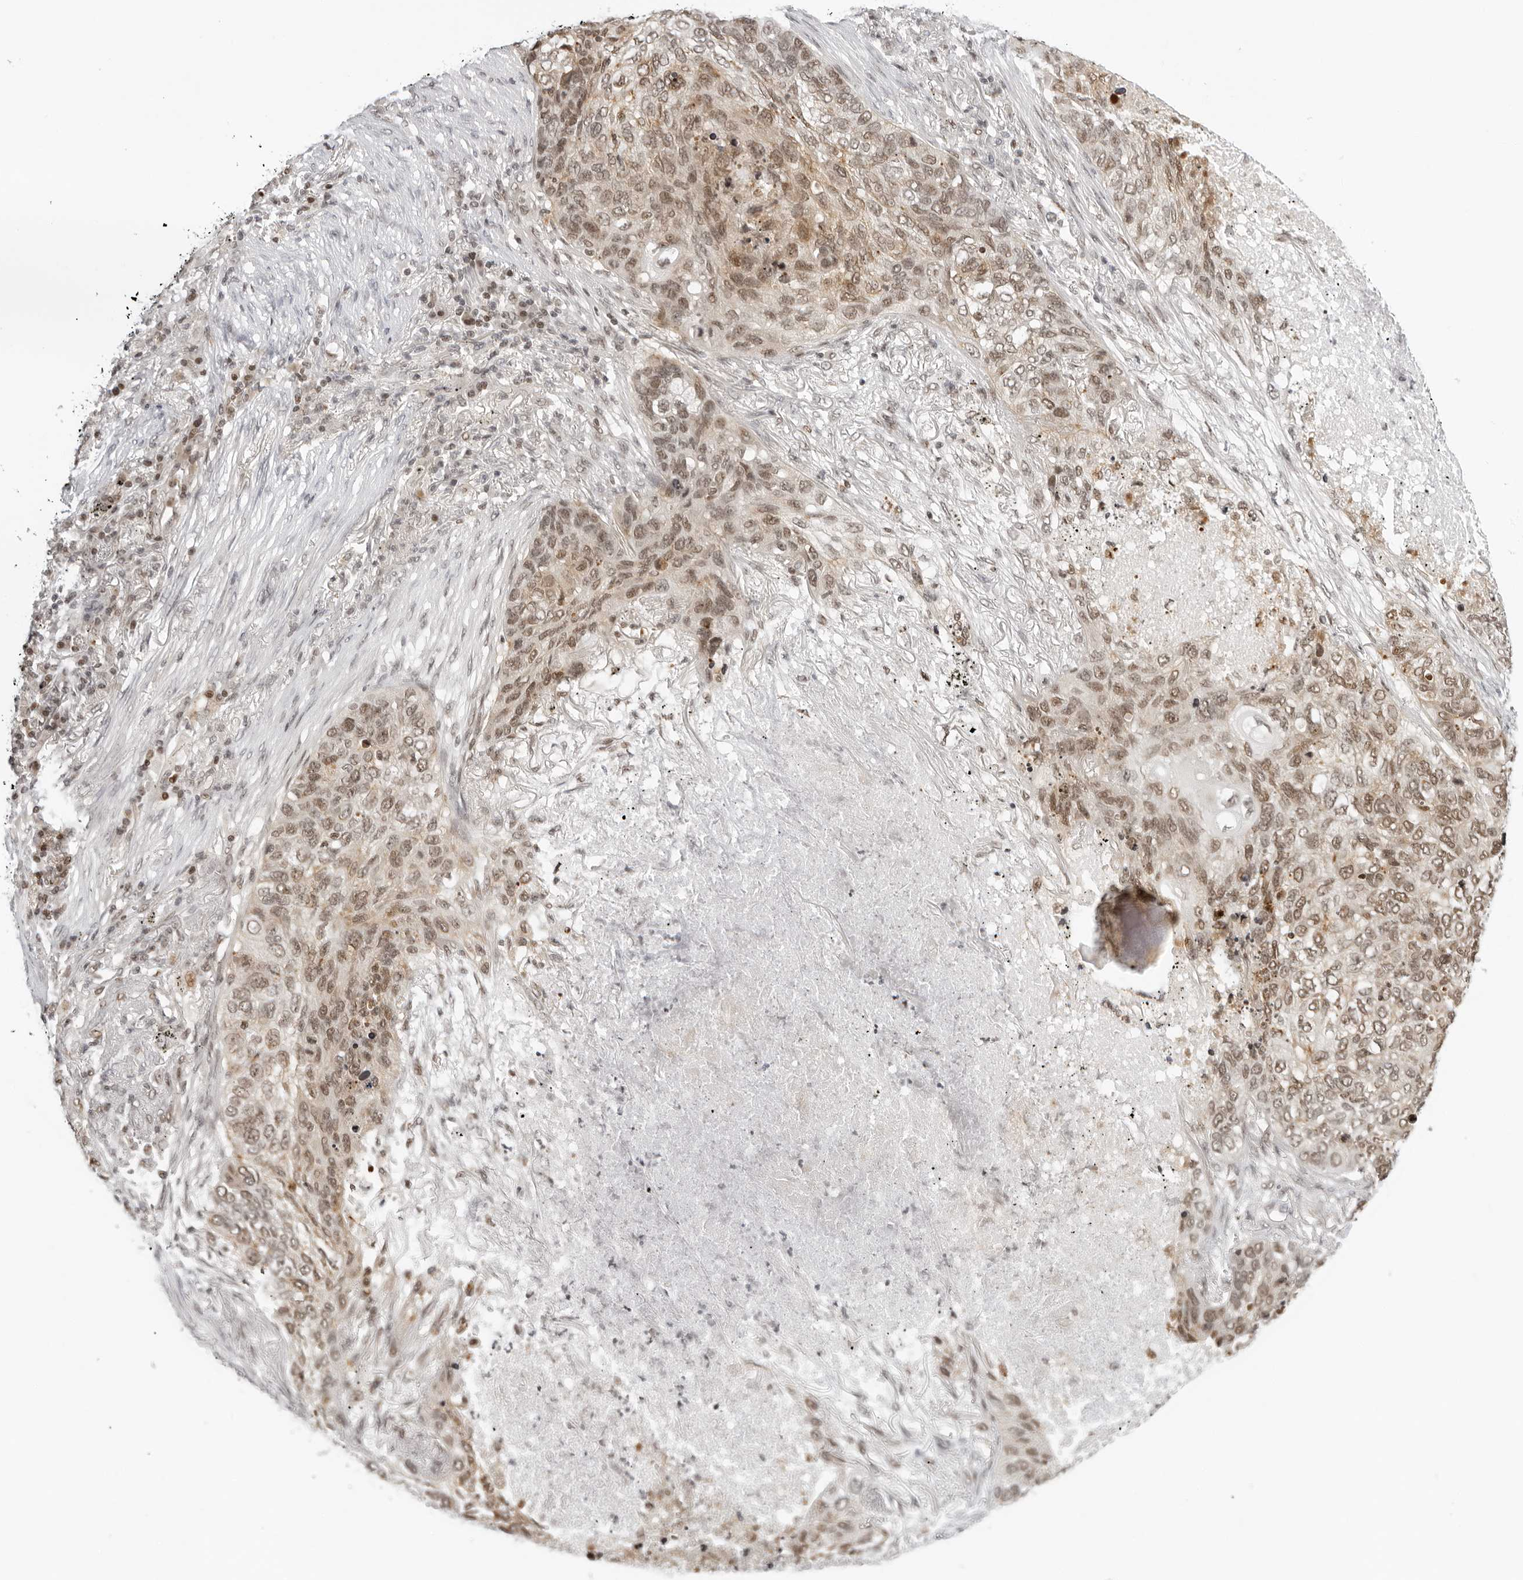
{"staining": {"intensity": "moderate", "quantity": ">75%", "location": "nuclear"}, "tissue": "lung cancer", "cell_type": "Tumor cells", "image_type": "cancer", "snomed": [{"axis": "morphology", "description": "Squamous cell carcinoma, NOS"}, {"axis": "topography", "description": "Lung"}], "caption": "Immunohistochemical staining of lung squamous cell carcinoma exhibits medium levels of moderate nuclear positivity in about >75% of tumor cells.", "gene": "MSH6", "patient": {"sex": "female", "age": 63}}